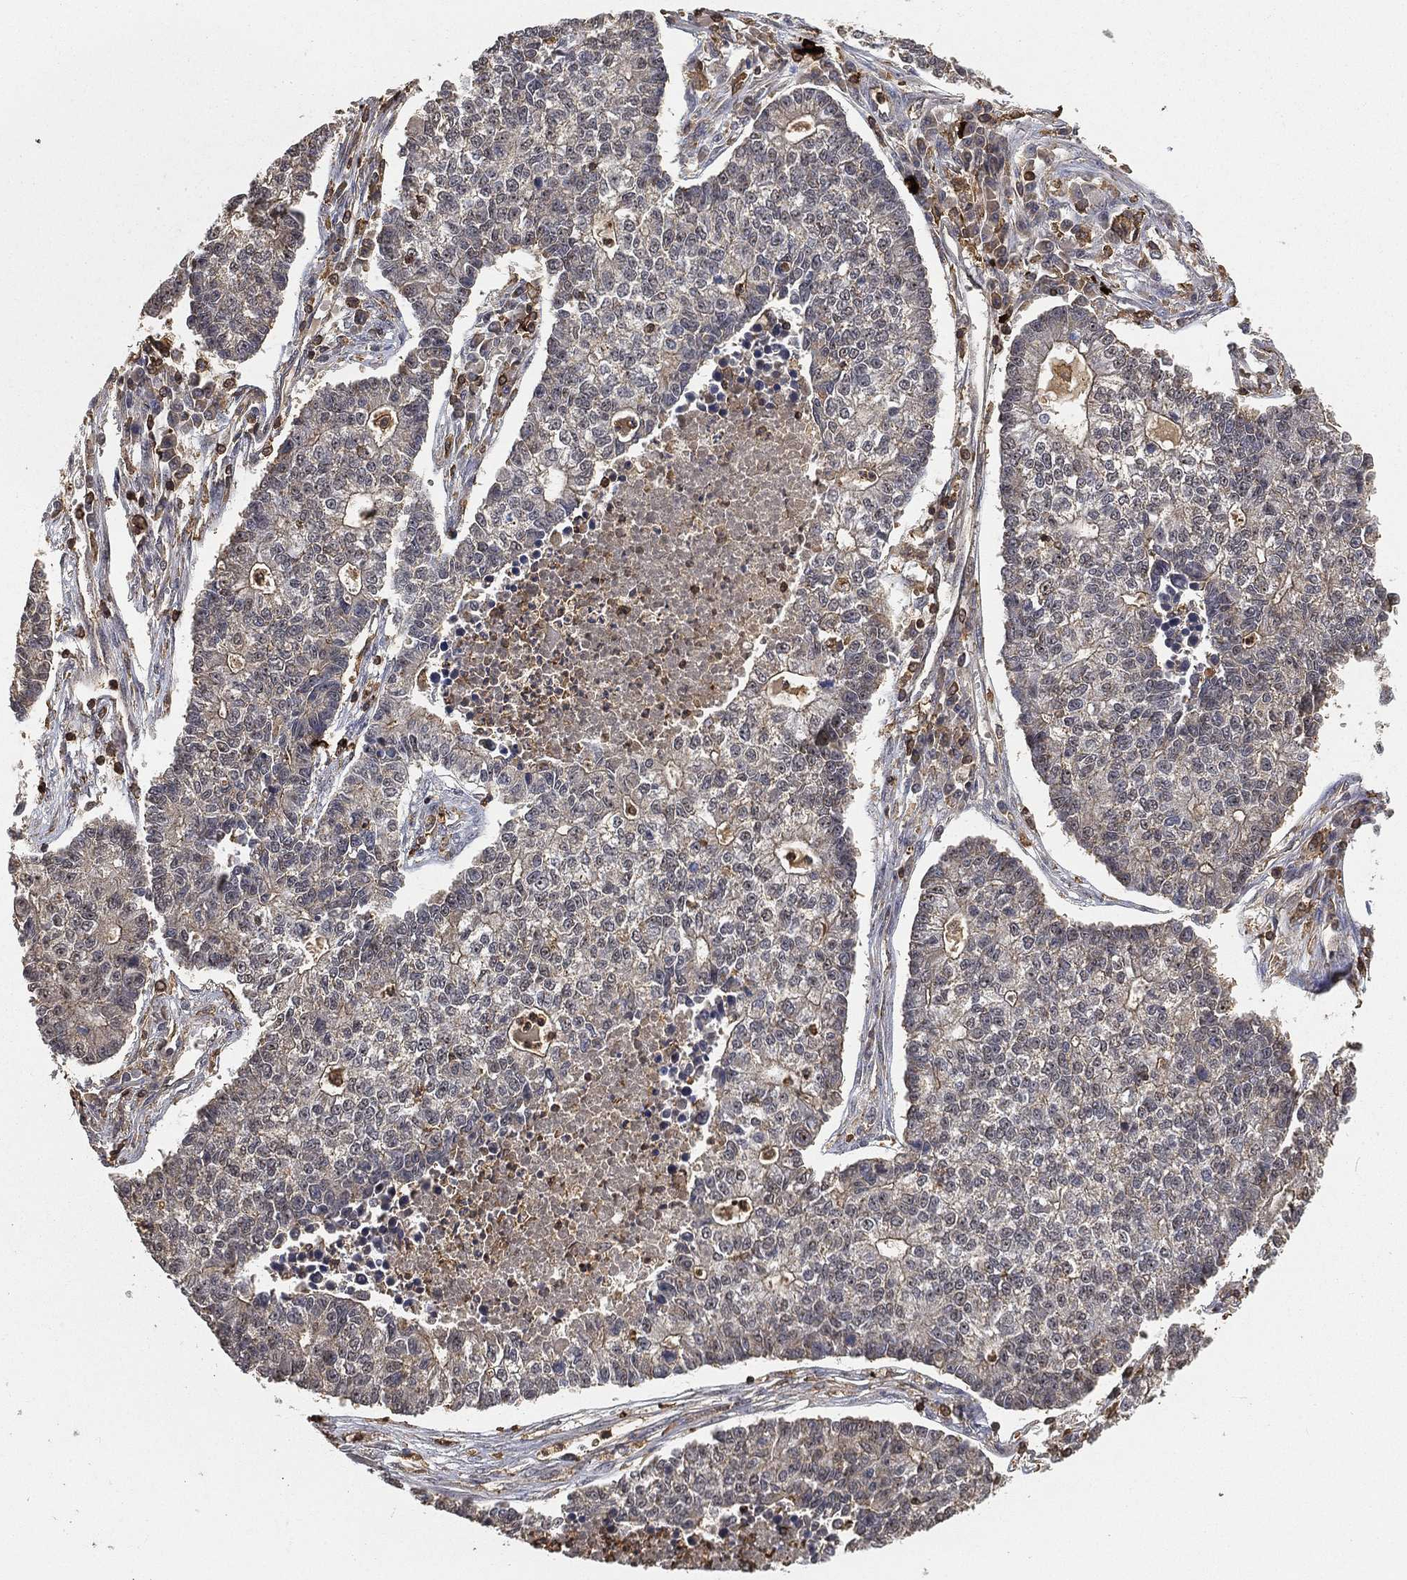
{"staining": {"intensity": "negative", "quantity": "none", "location": "none"}, "tissue": "lung cancer", "cell_type": "Tumor cells", "image_type": "cancer", "snomed": [{"axis": "morphology", "description": "Adenocarcinoma, NOS"}, {"axis": "topography", "description": "Lung"}], "caption": "Lung adenocarcinoma stained for a protein using immunohistochemistry displays no positivity tumor cells.", "gene": "CRYL1", "patient": {"sex": "male", "age": 57}}